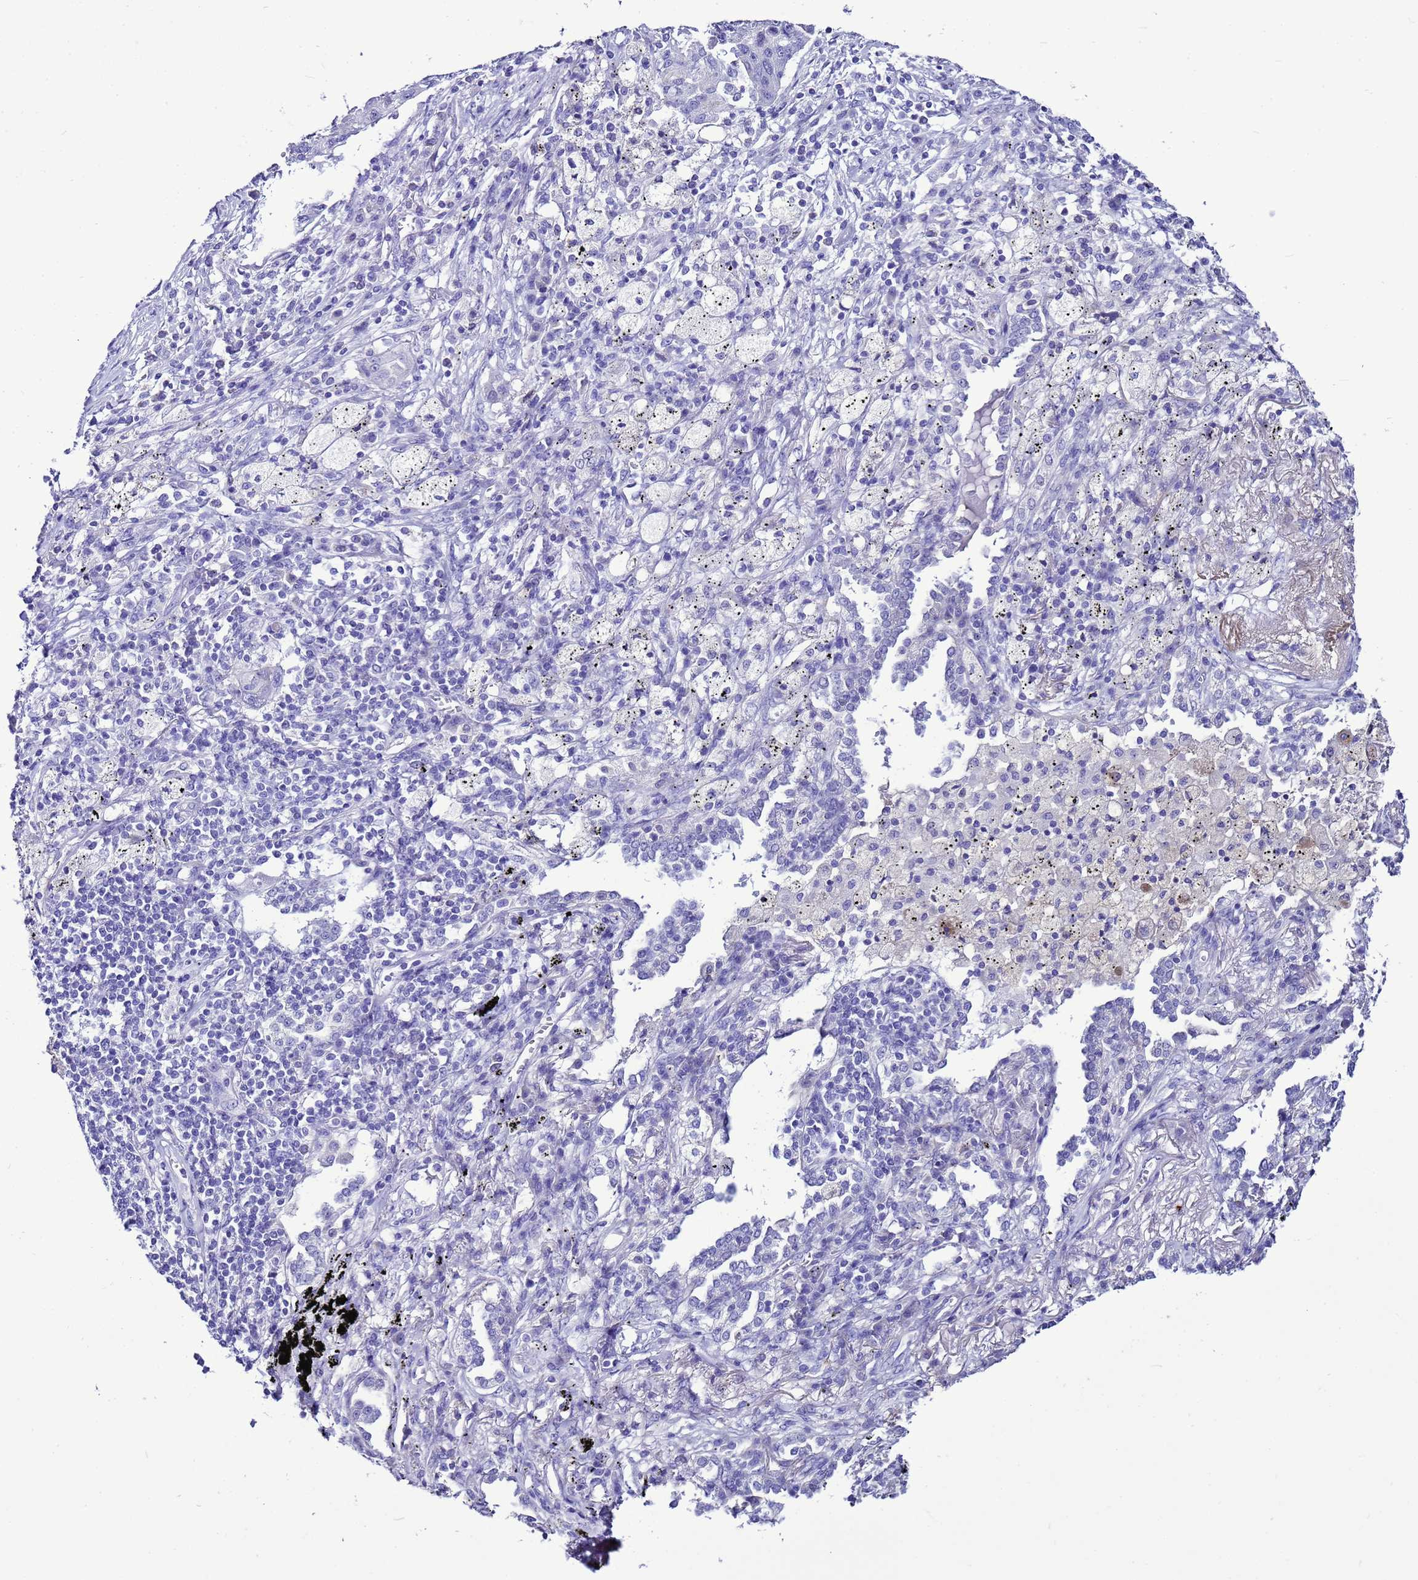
{"staining": {"intensity": "negative", "quantity": "none", "location": "none"}, "tissue": "lung cancer", "cell_type": "Tumor cells", "image_type": "cancer", "snomed": [{"axis": "morphology", "description": "Squamous cell carcinoma, NOS"}, {"axis": "topography", "description": "Lung"}], "caption": "Histopathology image shows no significant protein staining in tumor cells of lung cancer.", "gene": "BEST2", "patient": {"sex": "female", "age": 63}}